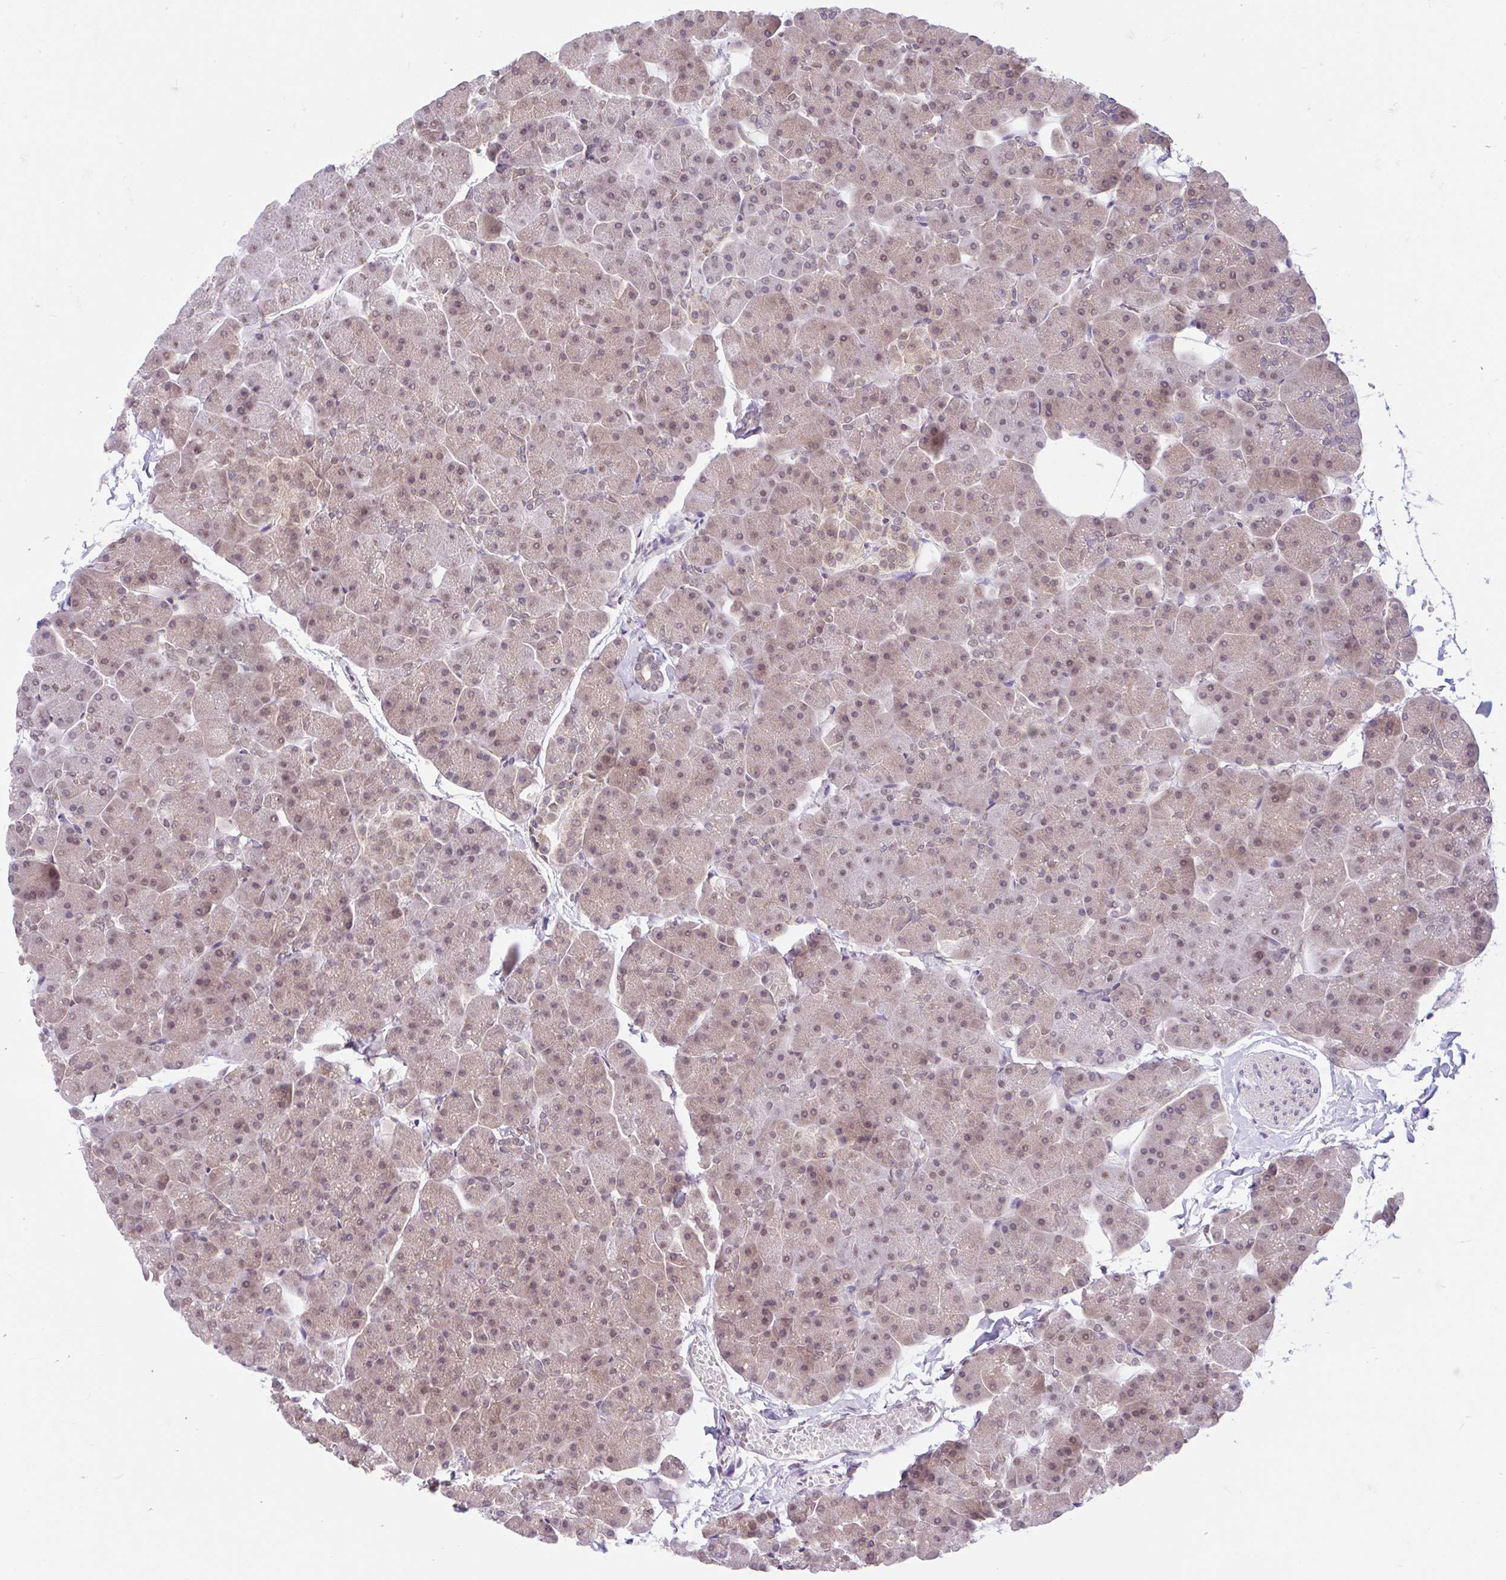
{"staining": {"intensity": "moderate", "quantity": ">75%", "location": "cytoplasmic/membranous,nuclear"}, "tissue": "pancreas", "cell_type": "Exocrine glandular cells", "image_type": "normal", "snomed": [{"axis": "morphology", "description": "Normal tissue, NOS"}, {"axis": "topography", "description": "Pancreas"}], "caption": "About >75% of exocrine glandular cells in normal pancreas demonstrate moderate cytoplasmic/membranous,nuclear protein staining as visualized by brown immunohistochemical staining.", "gene": "RALBP1", "patient": {"sex": "male", "age": 35}}